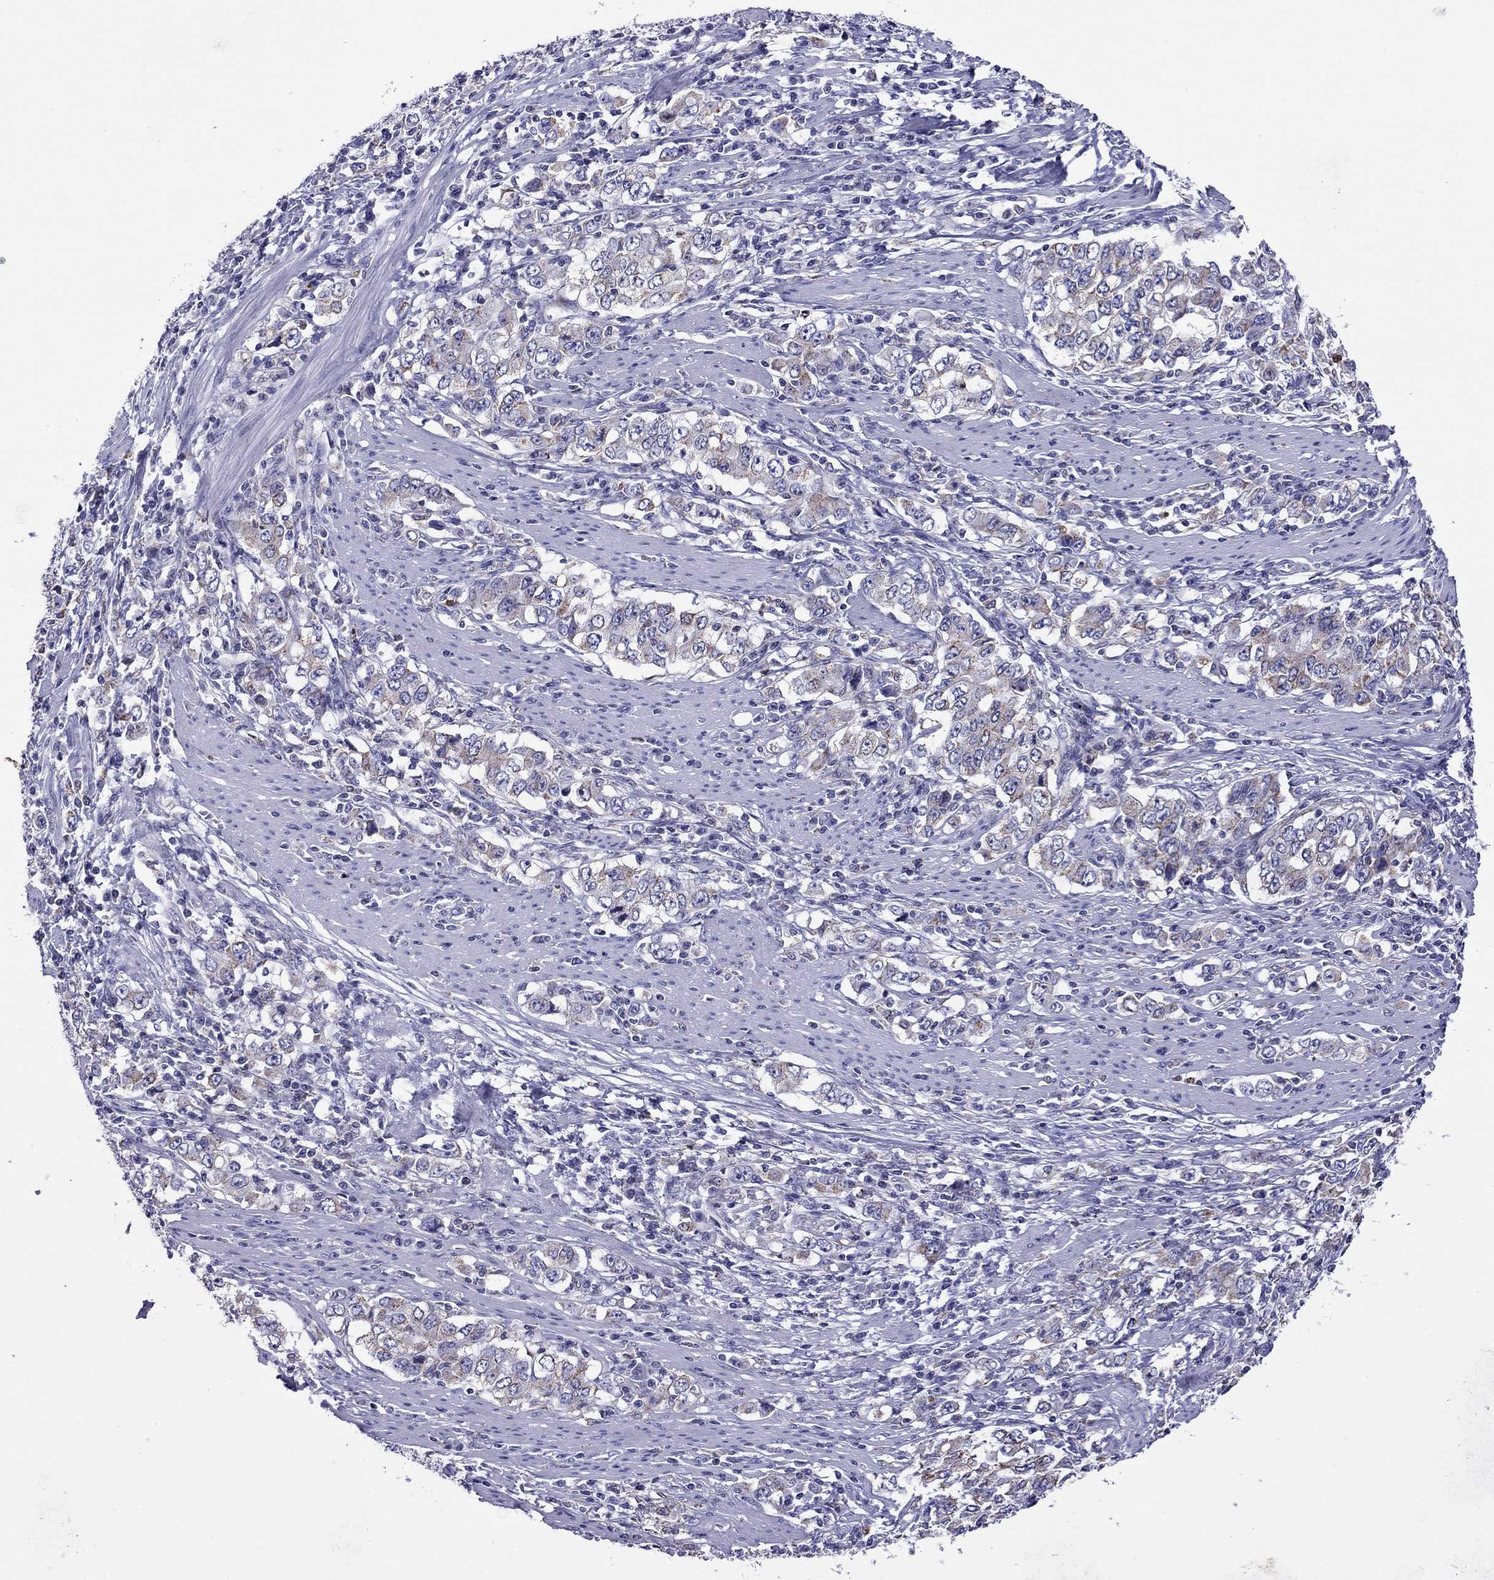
{"staining": {"intensity": "weak", "quantity": "25%-75%", "location": "cytoplasmic/membranous"}, "tissue": "stomach cancer", "cell_type": "Tumor cells", "image_type": "cancer", "snomed": [{"axis": "morphology", "description": "Adenocarcinoma, NOS"}, {"axis": "topography", "description": "Stomach, lower"}], "caption": "Tumor cells show low levels of weak cytoplasmic/membranous staining in approximately 25%-75% of cells in adenocarcinoma (stomach). (DAB = brown stain, brightfield microscopy at high magnification).", "gene": "SCG2", "patient": {"sex": "female", "age": 72}}